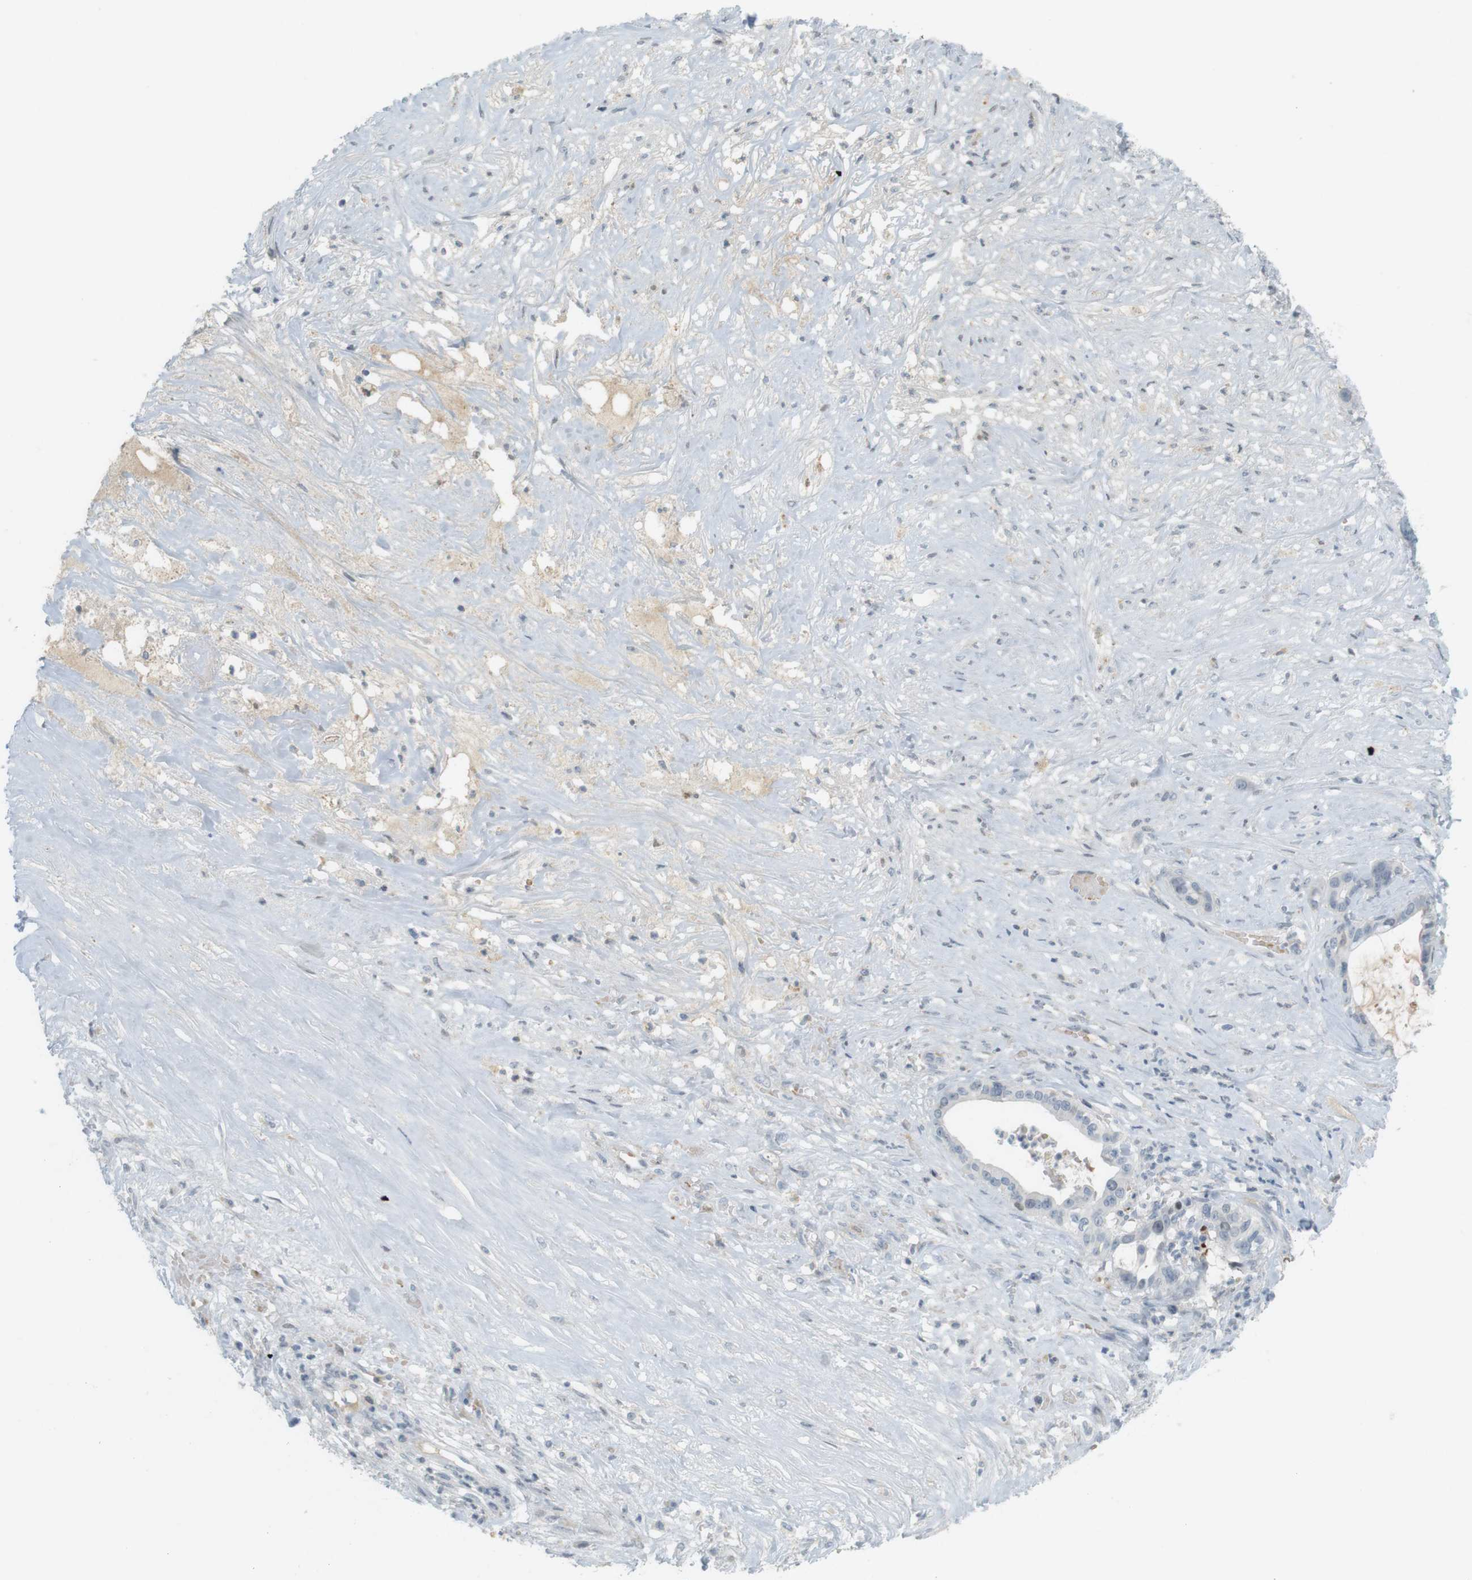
{"staining": {"intensity": "negative", "quantity": "none", "location": "none"}, "tissue": "liver cancer", "cell_type": "Tumor cells", "image_type": "cancer", "snomed": [{"axis": "morphology", "description": "Cholangiocarcinoma"}, {"axis": "topography", "description": "Liver"}], "caption": "The image displays no staining of tumor cells in liver cholangiocarcinoma.", "gene": "DMC1", "patient": {"sex": "female", "age": 61}}